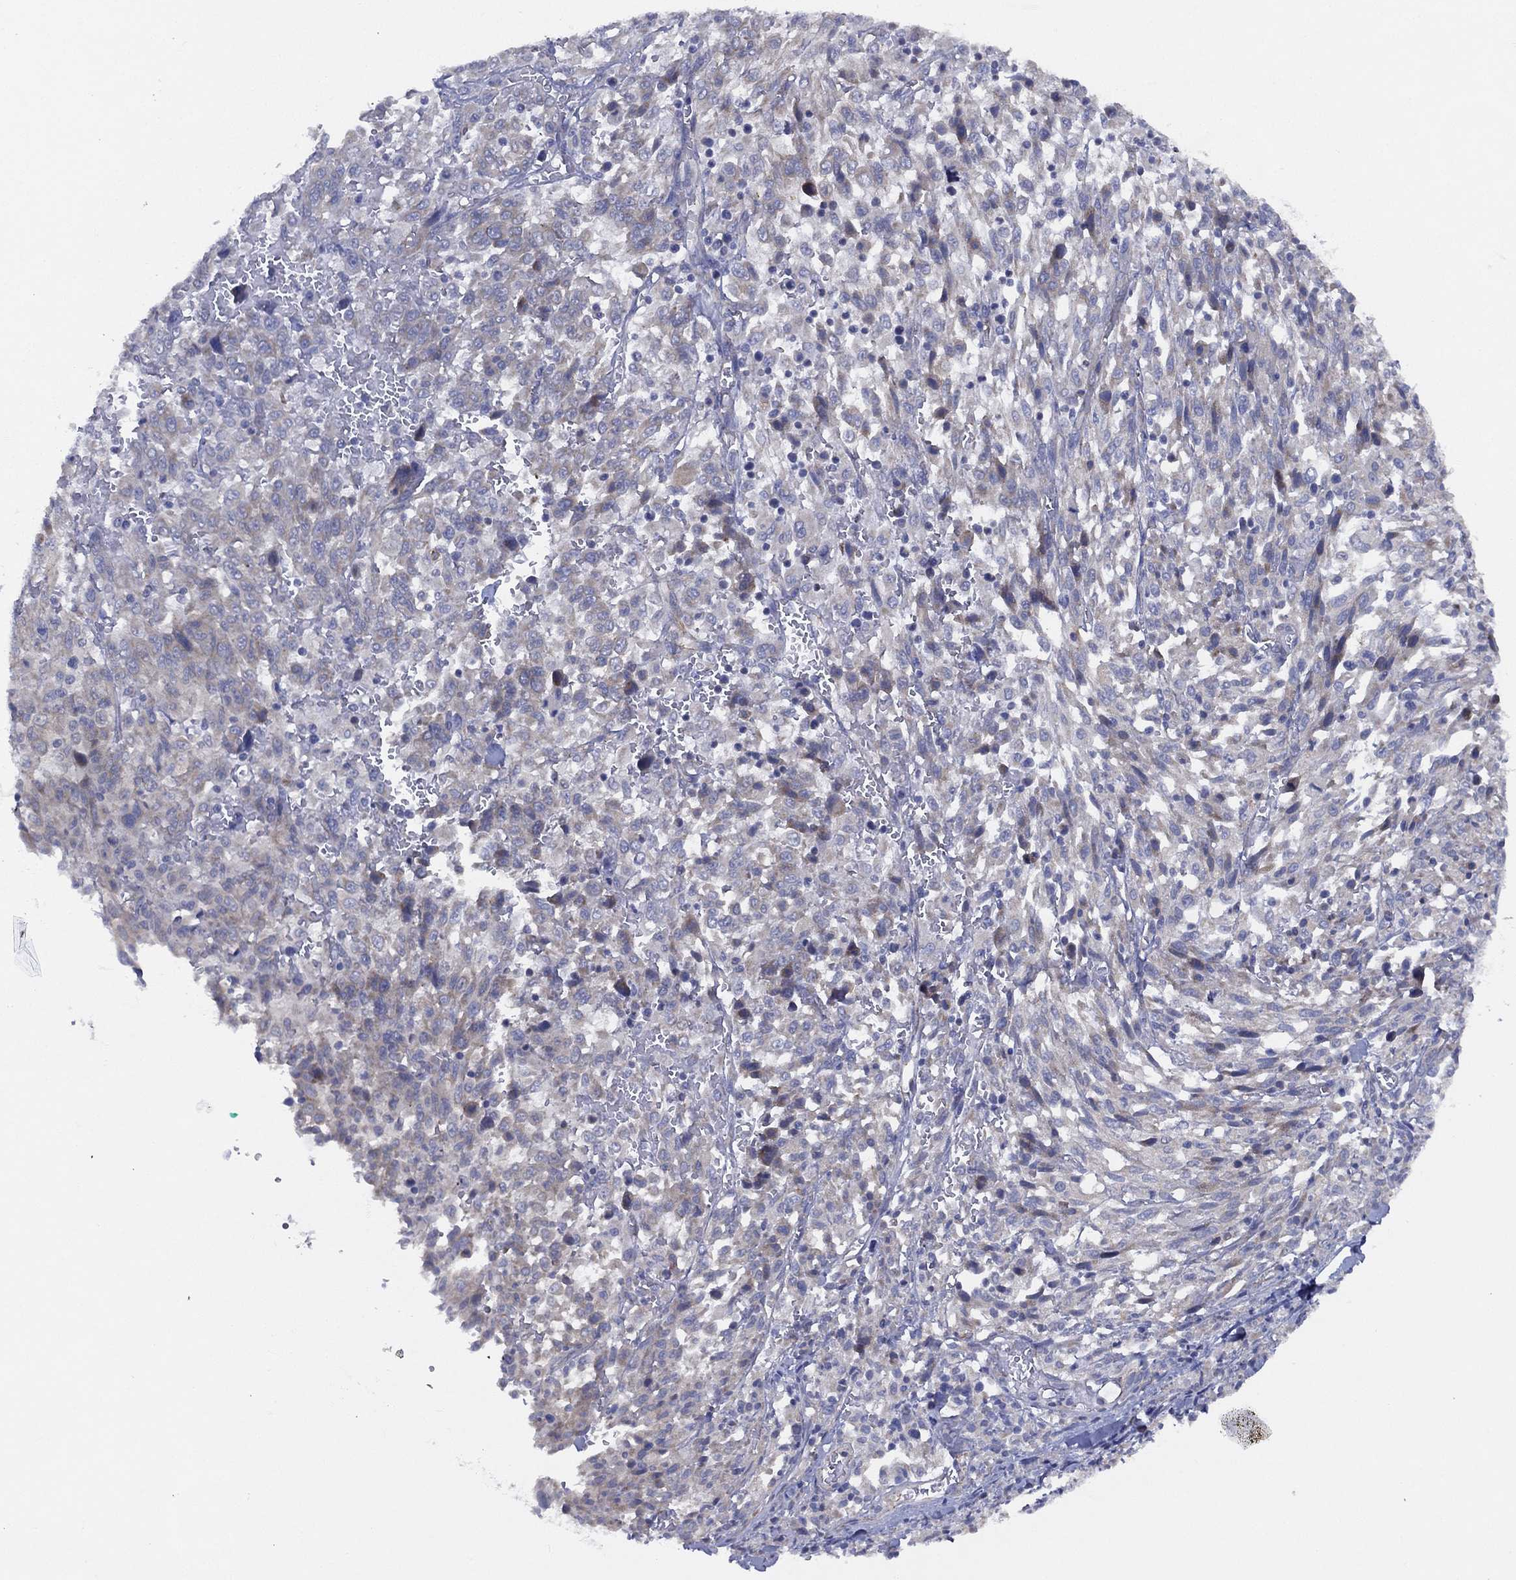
{"staining": {"intensity": "weak", "quantity": "<25%", "location": "cytoplasmic/membranous"}, "tissue": "melanoma", "cell_type": "Tumor cells", "image_type": "cancer", "snomed": [{"axis": "morphology", "description": "Malignant melanoma, NOS"}, {"axis": "topography", "description": "Skin"}], "caption": "The micrograph exhibits no significant staining in tumor cells of melanoma.", "gene": "ZNF223", "patient": {"sex": "female", "age": 91}}